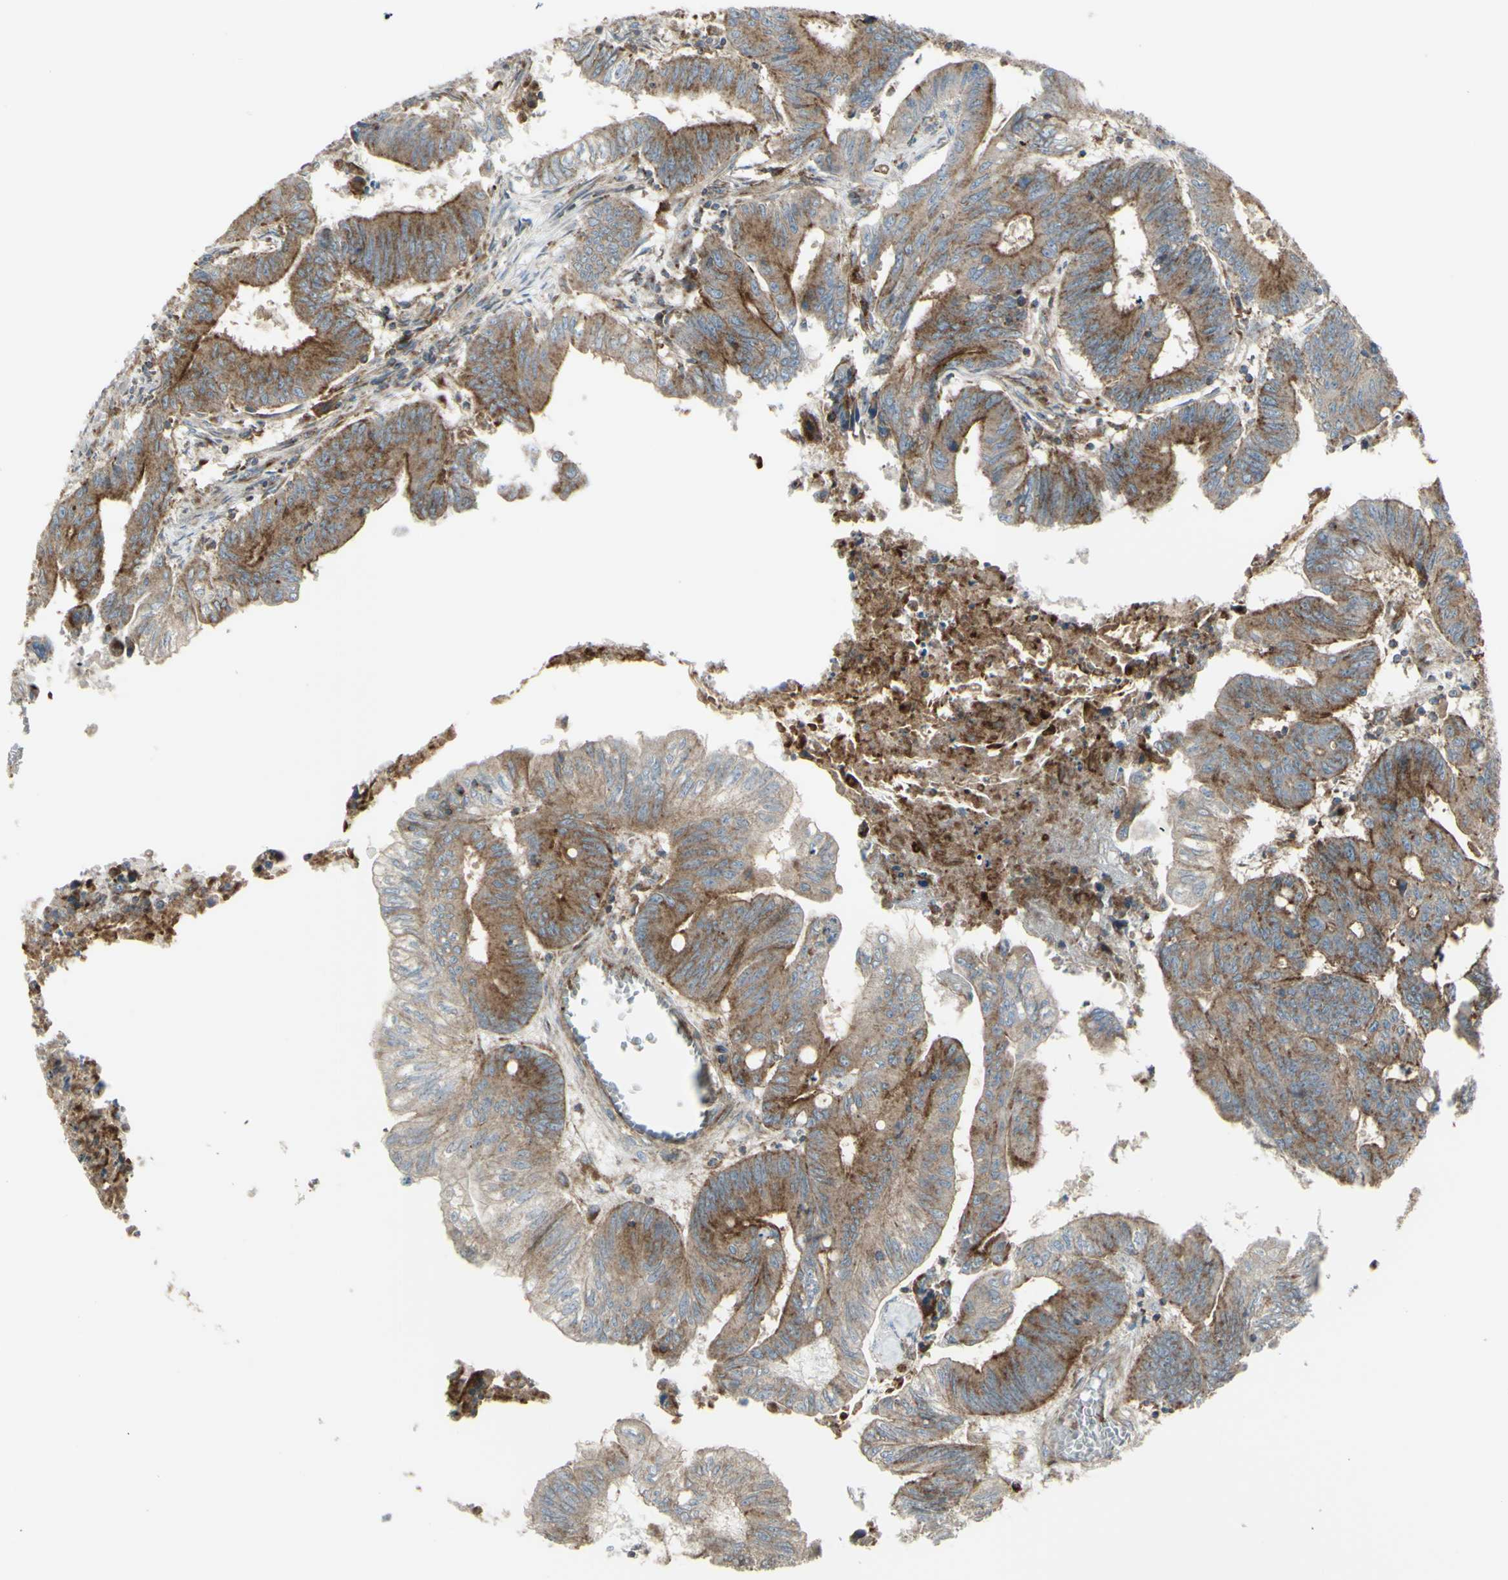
{"staining": {"intensity": "strong", "quantity": ">75%", "location": "cytoplasmic/membranous"}, "tissue": "colorectal cancer", "cell_type": "Tumor cells", "image_type": "cancer", "snomed": [{"axis": "morphology", "description": "Adenocarcinoma, NOS"}, {"axis": "topography", "description": "Colon"}], "caption": "Immunohistochemistry (IHC) of colorectal cancer shows high levels of strong cytoplasmic/membranous expression in approximately >75% of tumor cells.", "gene": "NAPA", "patient": {"sex": "male", "age": 45}}